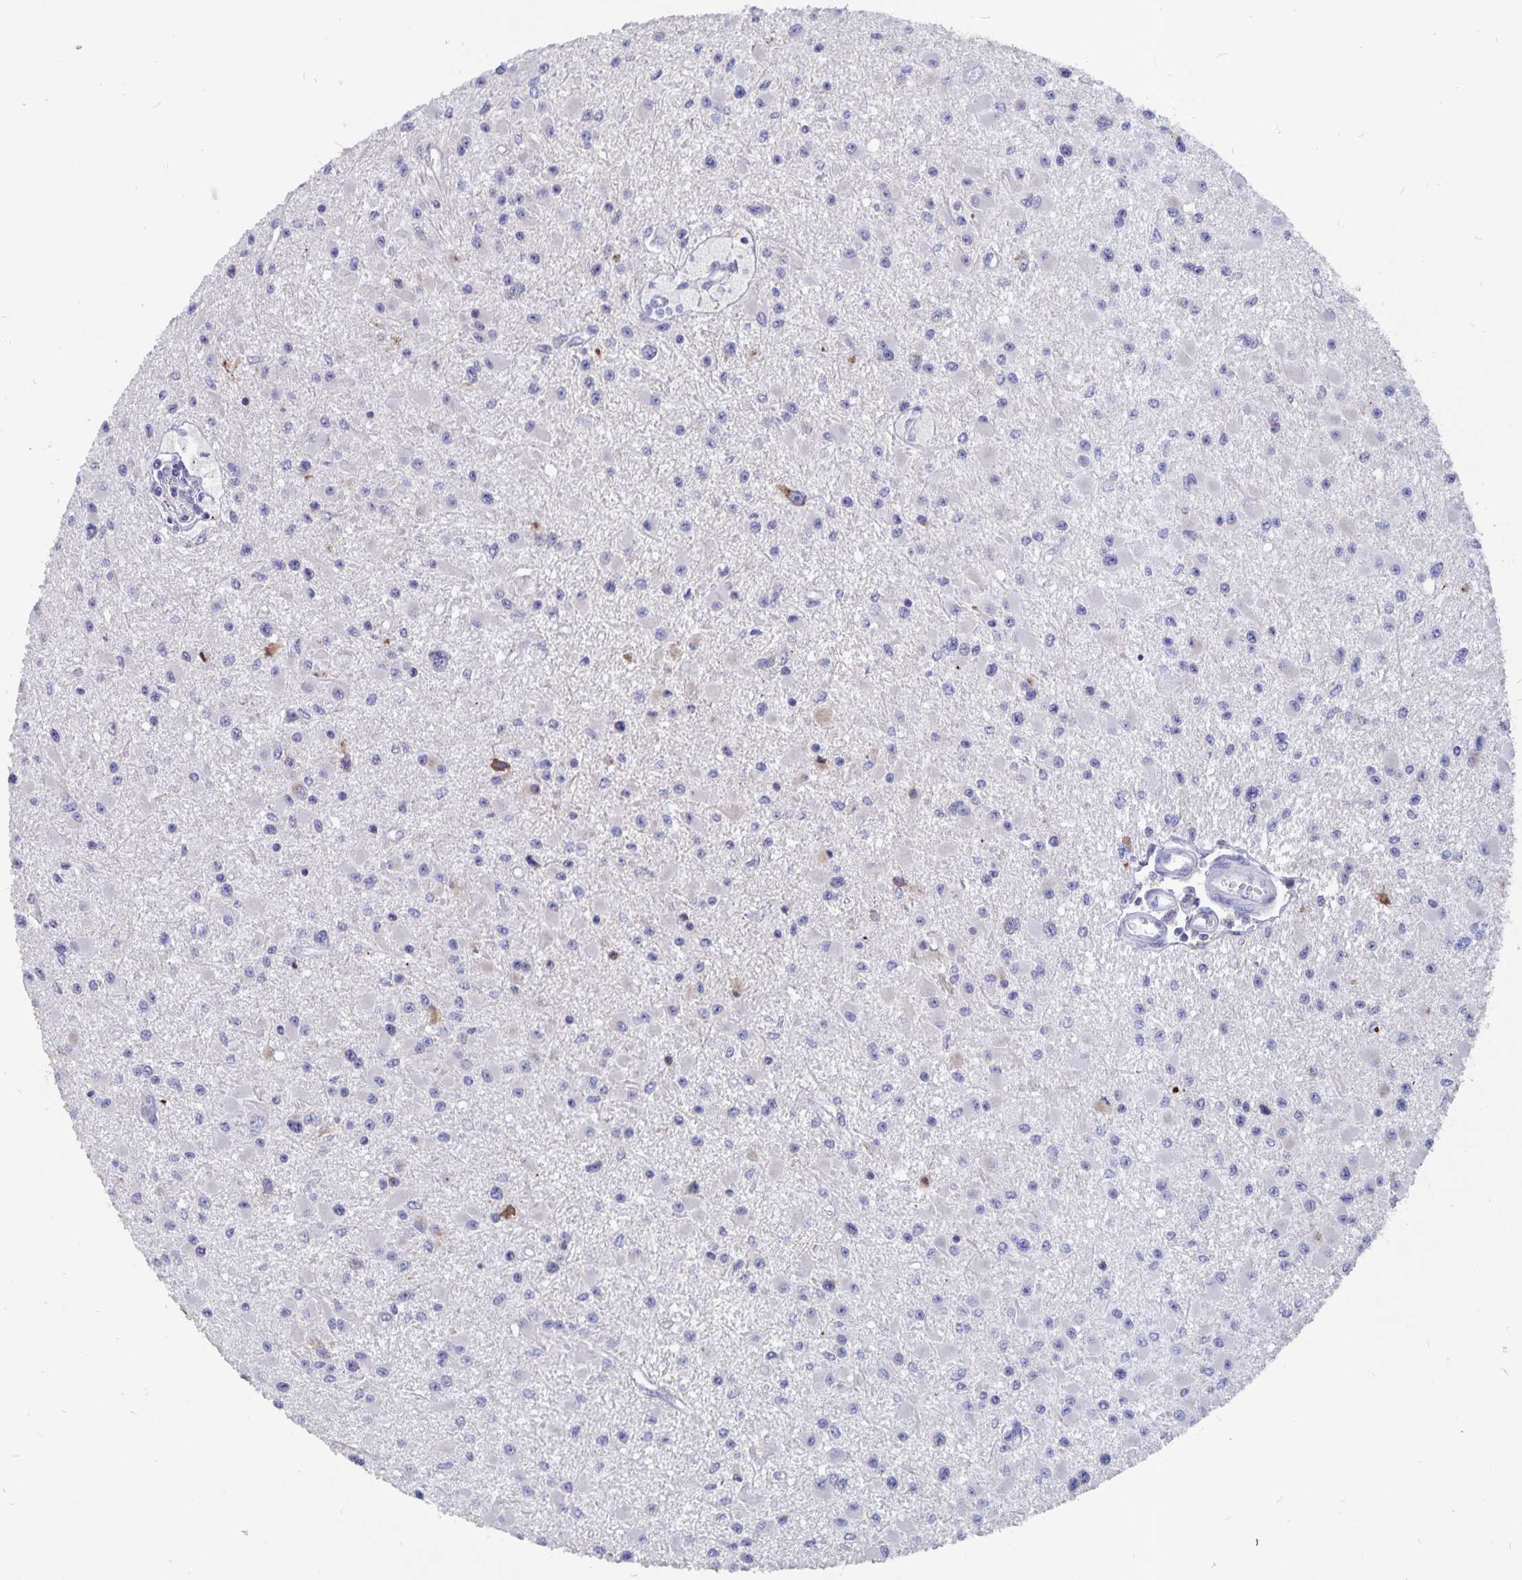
{"staining": {"intensity": "negative", "quantity": "none", "location": "none"}, "tissue": "glioma", "cell_type": "Tumor cells", "image_type": "cancer", "snomed": [{"axis": "morphology", "description": "Glioma, malignant, High grade"}, {"axis": "topography", "description": "Brain"}], "caption": "This is a histopathology image of IHC staining of glioma, which shows no staining in tumor cells. (Stains: DAB immunohistochemistry (IHC) with hematoxylin counter stain, Microscopy: brightfield microscopy at high magnification).", "gene": "SMOC1", "patient": {"sex": "male", "age": 54}}